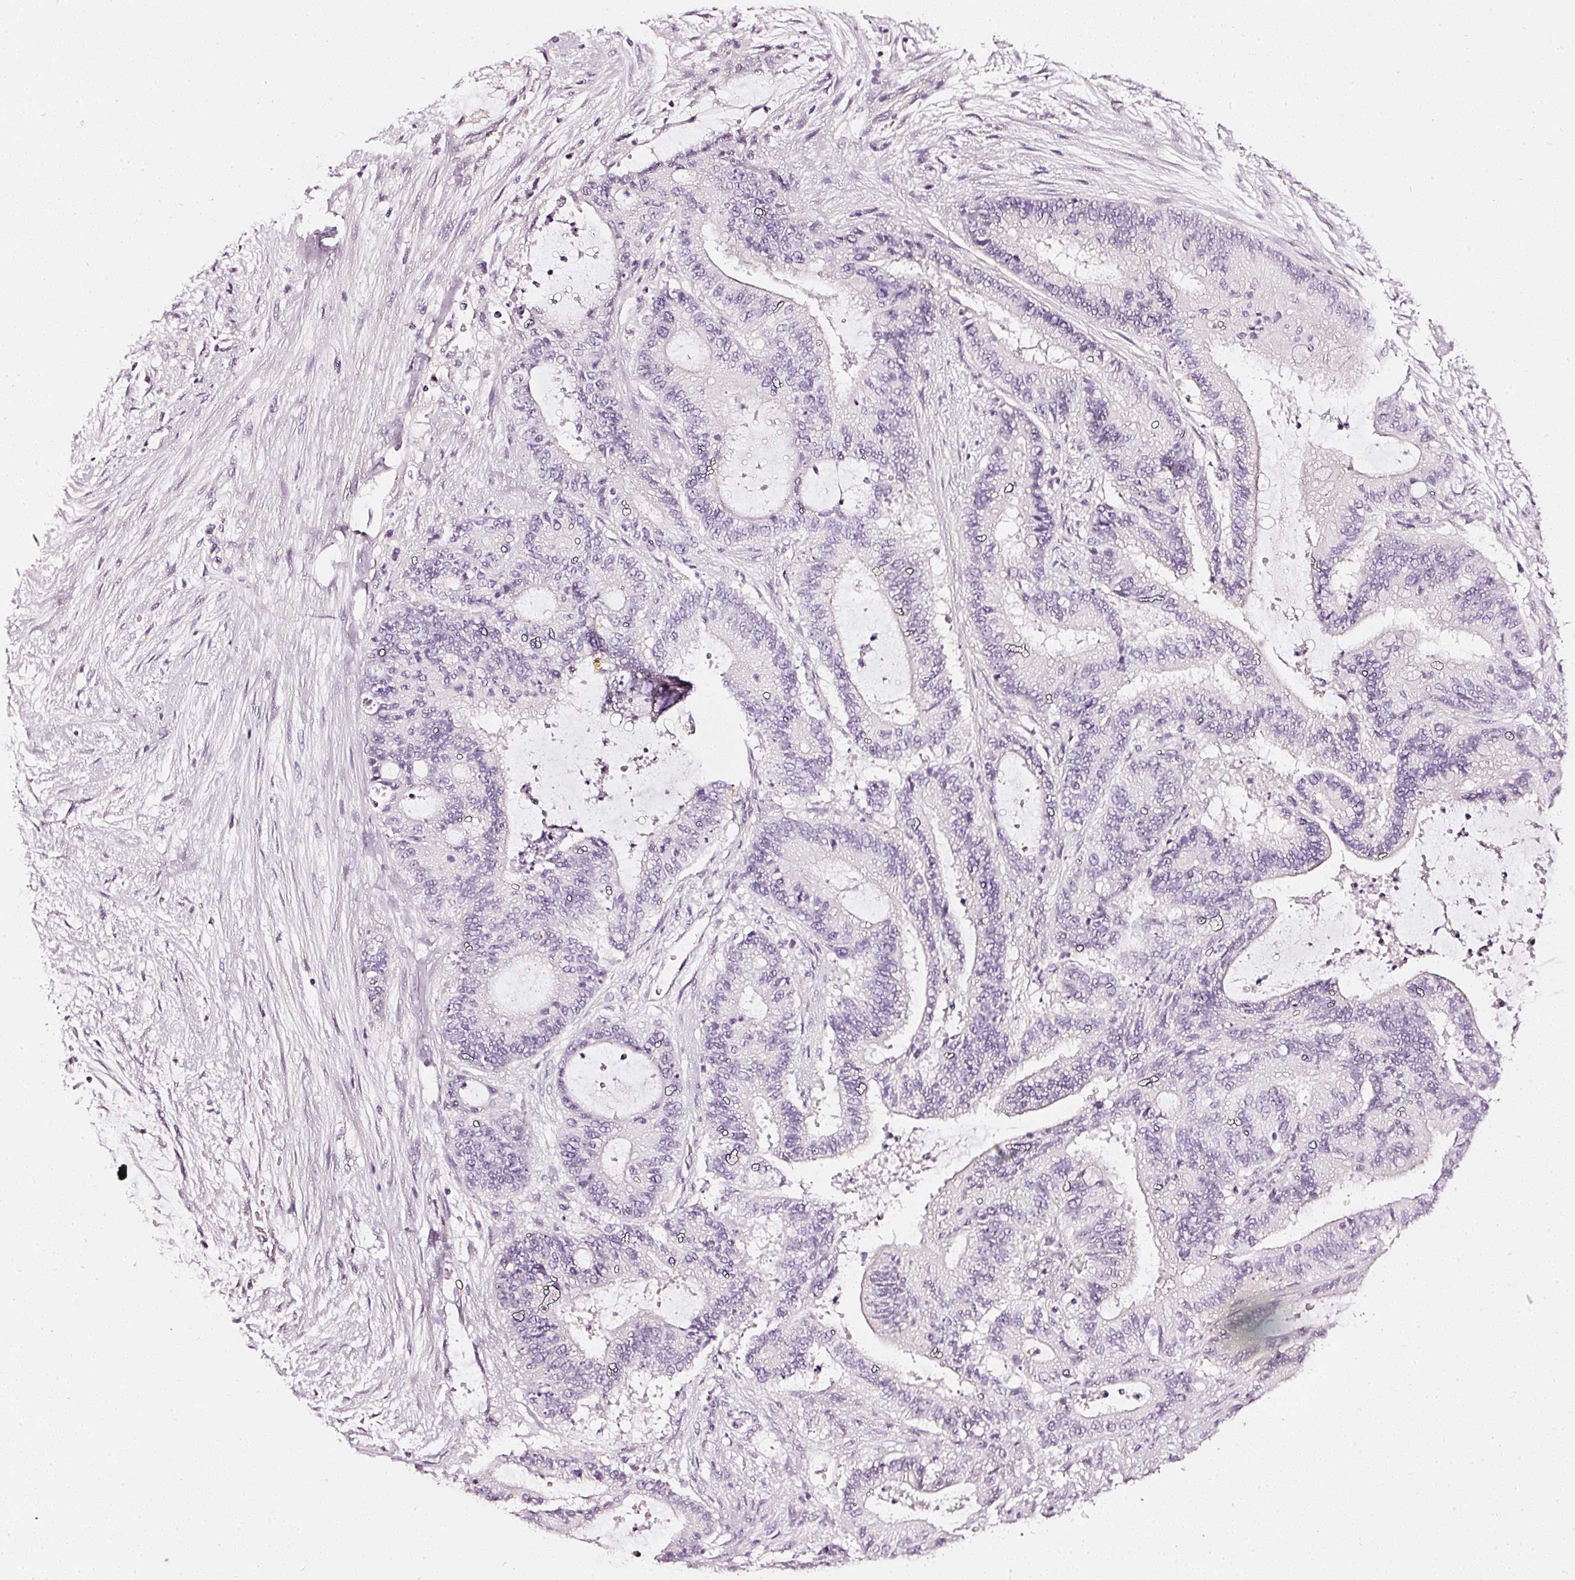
{"staining": {"intensity": "negative", "quantity": "none", "location": "none"}, "tissue": "liver cancer", "cell_type": "Tumor cells", "image_type": "cancer", "snomed": [{"axis": "morphology", "description": "Normal tissue, NOS"}, {"axis": "morphology", "description": "Cholangiocarcinoma"}, {"axis": "topography", "description": "Liver"}, {"axis": "topography", "description": "Peripheral nerve tissue"}], "caption": "Tumor cells are negative for brown protein staining in liver cancer.", "gene": "CNP", "patient": {"sex": "female", "age": 73}}